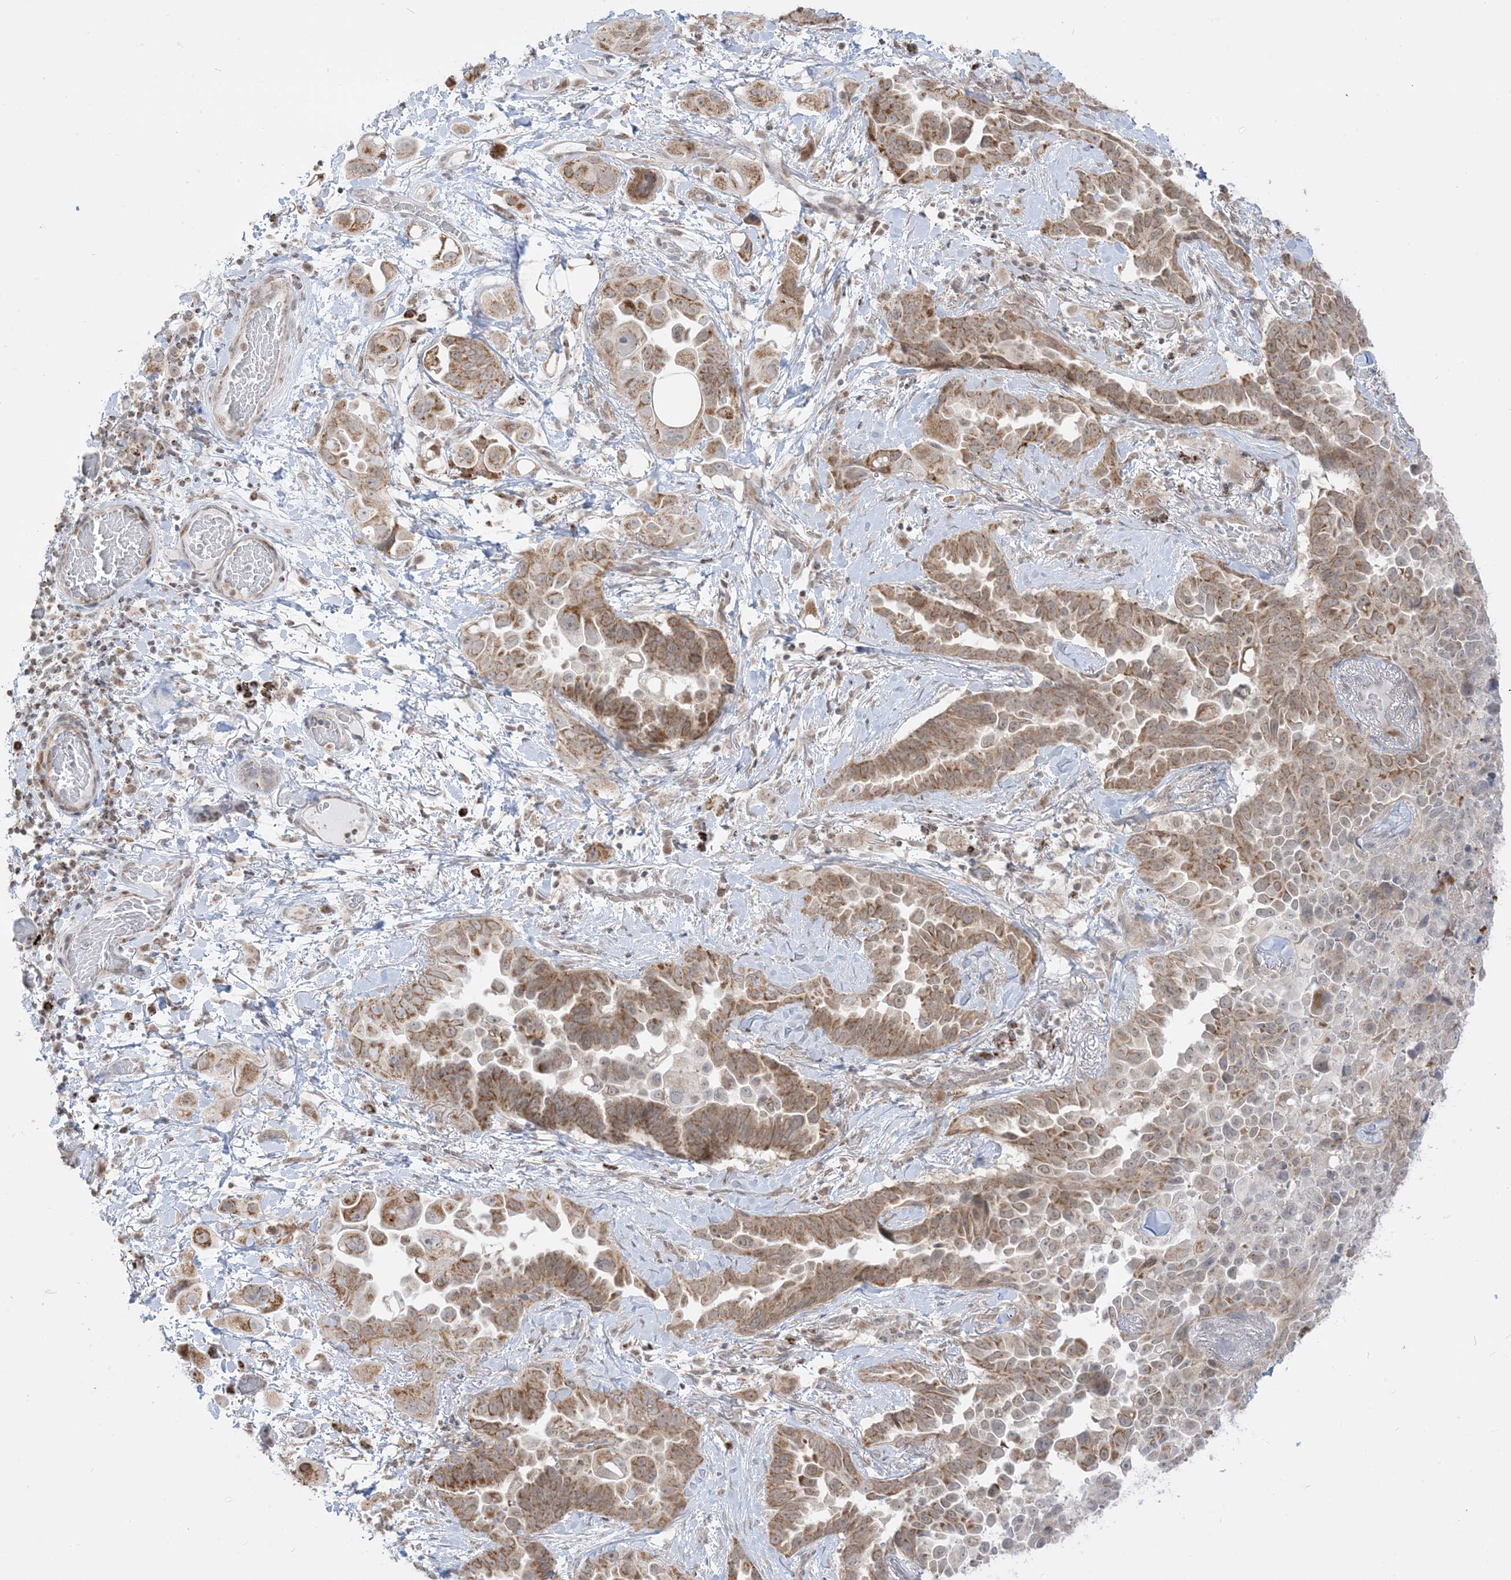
{"staining": {"intensity": "moderate", "quantity": ">75%", "location": "cytoplasmic/membranous"}, "tissue": "lung cancer", "cell_type": "Tumor cells", "image_type": "cancer", "snomed": [{"axis": "morphology", "description": "Adenocarcinoma, NOS"}, {"axis": "topography", "description": "Lung"}], "caption": "Immunohistochemistry (IHC) micrograph of human lung adenocarcinoma stained for a protein (brown), which shows medium levels of moderate cytoplasmic/membranous staining in approximately >75% of tumor cells.", "gene": "KANSL3", "patient": {"sex": "female", "age": 67}}